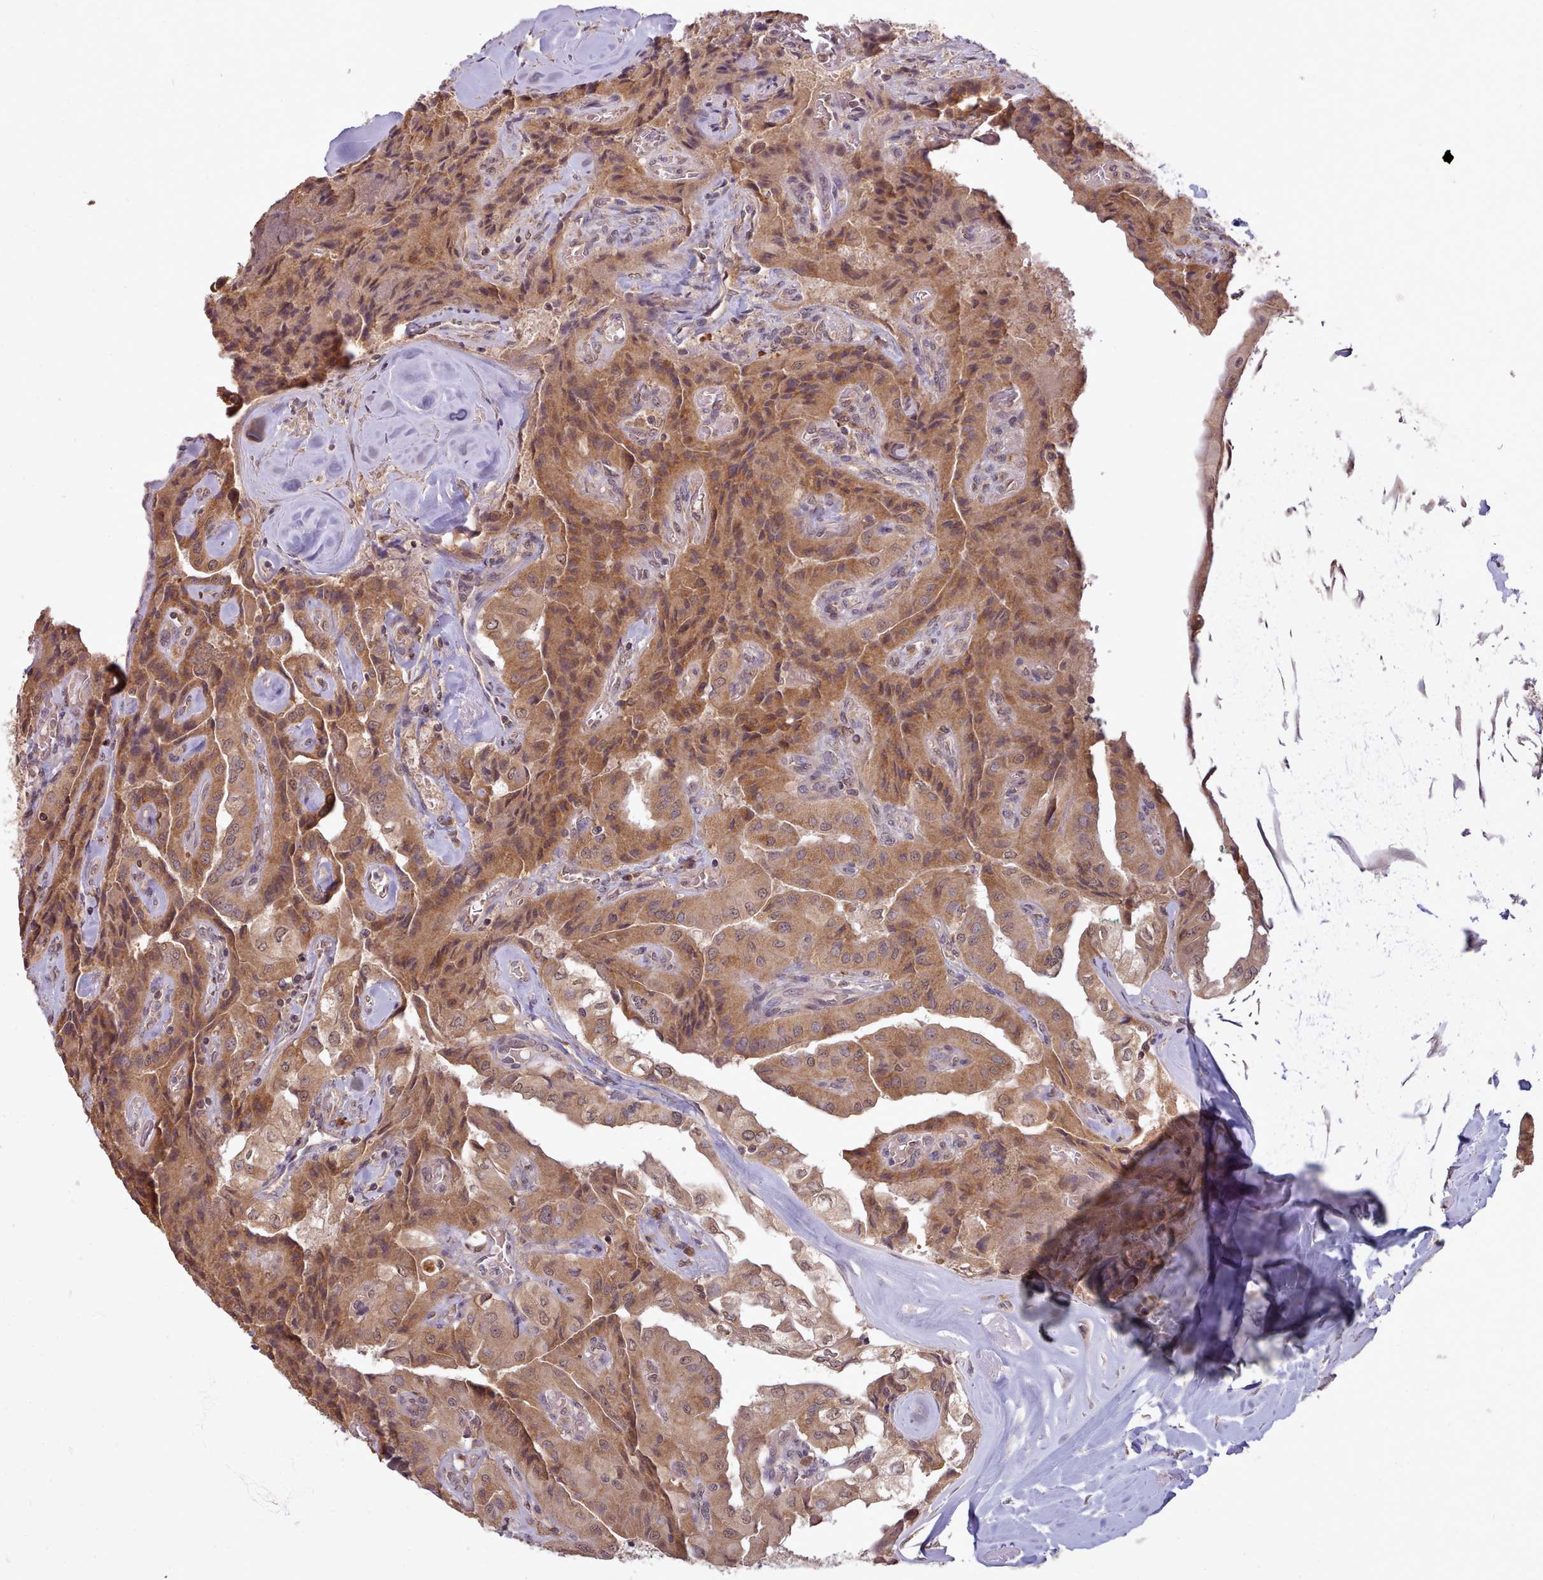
{"staining": {"intensity": "moderate", "quantity": ">75%", "location": "cytoplasmic/membranous"}, "tissue": "thyroid cancer", "cell_type": "Tumor cells", "image_type": "cancer", "snomed": [{"axis": "morphology", "description": "Normal tissue, NOS"}, {"axis": "morphology", "description": "Papillary adenocarcinoma, NOS"}, {"axis": "topography", "description": "Thyroid gland"}], "caption": "IHC micrograph of human thyroid cancer stained for a protein (brown), which displays medium levels of moderate cytoplasmic/membranous staining in approximately >75% of tumor cells.", "gene": "PIP4P1", "patient": {"sex": "female", "age": 59}}